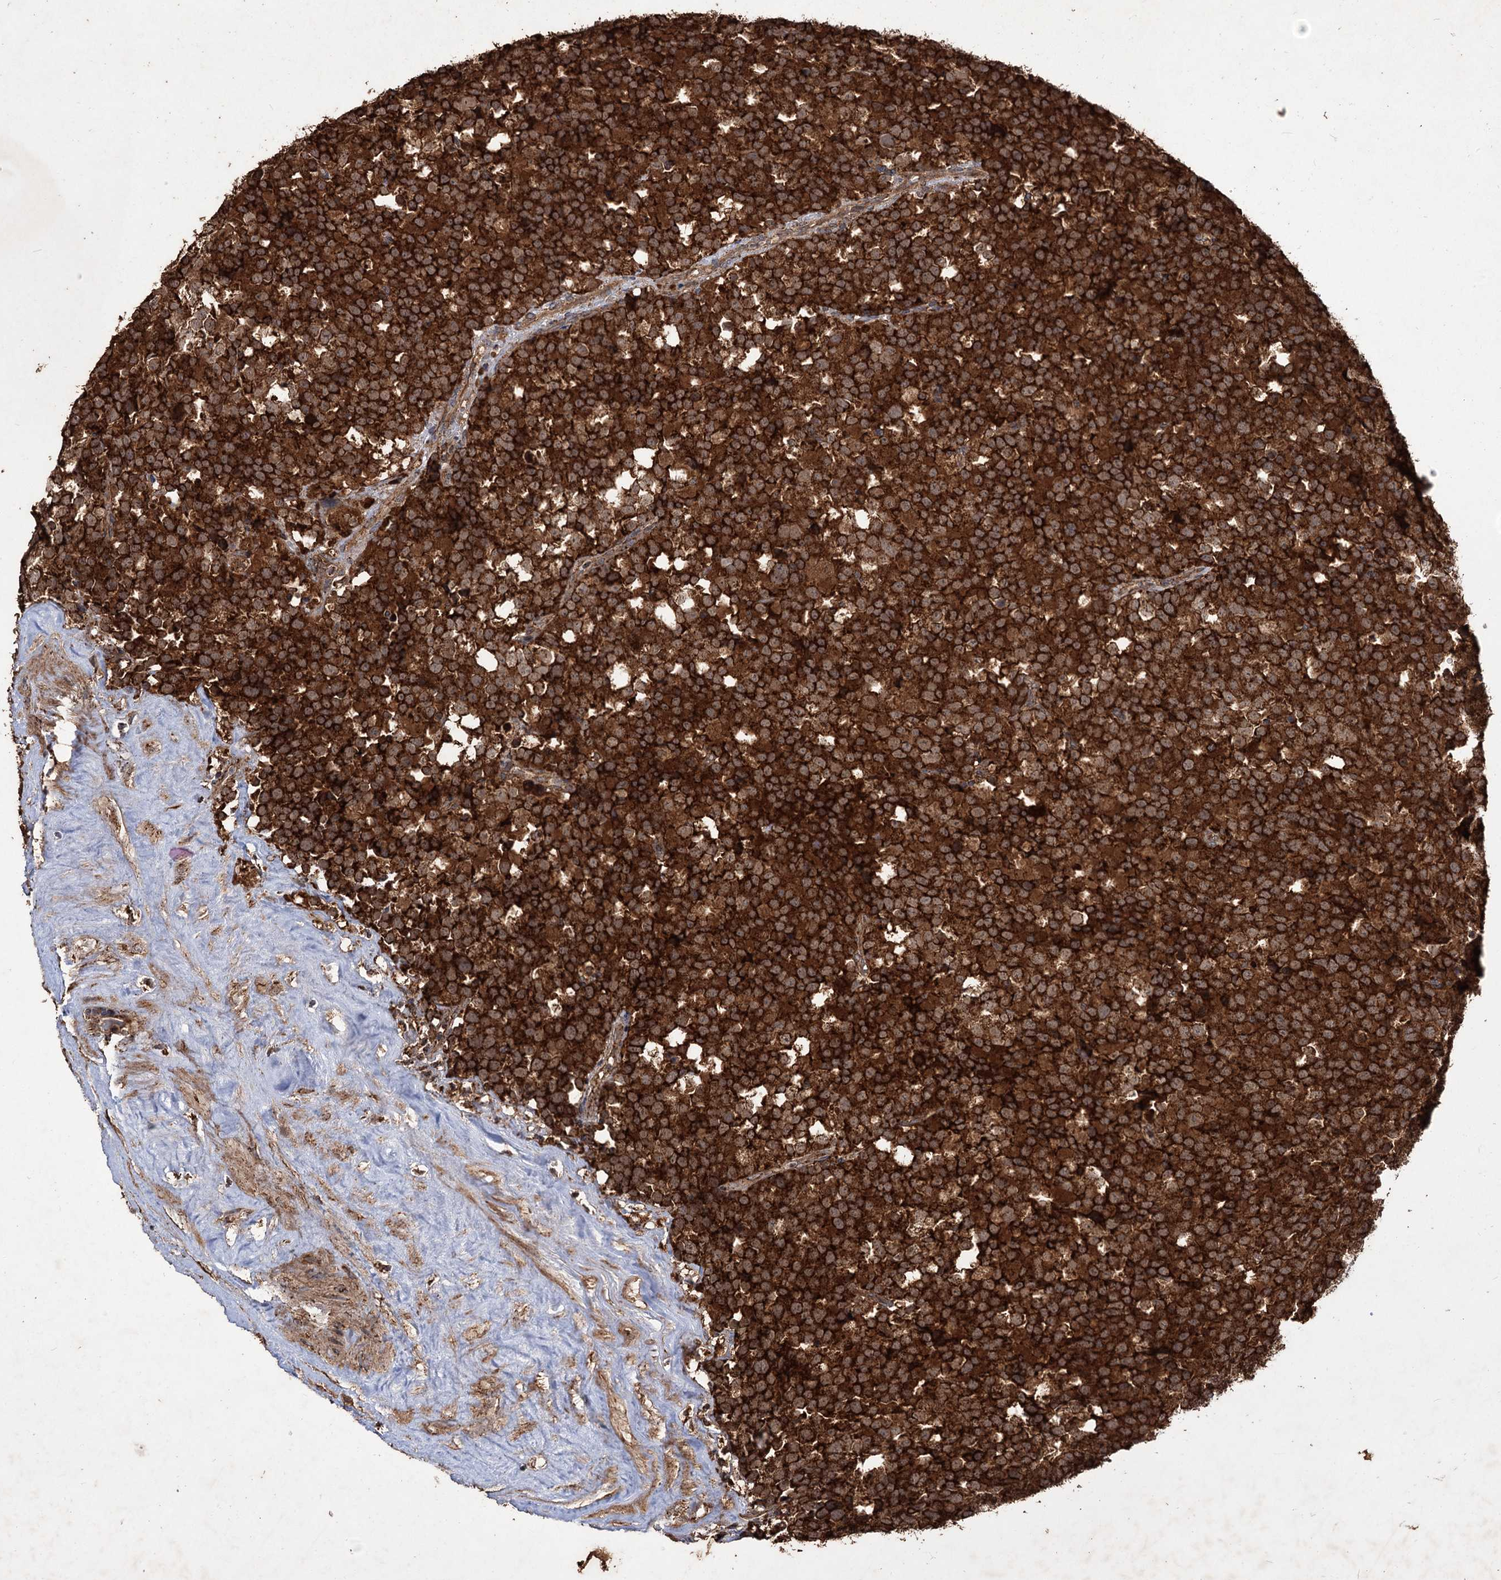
{"staining": {"intensity": "strong", "quantity": ">75%", "location": "cytoplasmic/membranous"}, "tissue": "testis cancer", "cell_type": "Tumor cells", "image_type": "cancer", "snomed": [{"axis": "morphology", "description": "Seminoma, NOS"}, {"axis": "topography", "description": "Testis"}], "caption": "High-magnification brightfield microscopy of seminoma (testis) stained with DAB (brown) and counterstained with hematoxylin (blue). tumor cells exhibit strong cytoplasmic/membranous staining is seen in approximately>75% of cells.", "gene": "IPO4", "patient": {"sex": "male", "age": 71}}